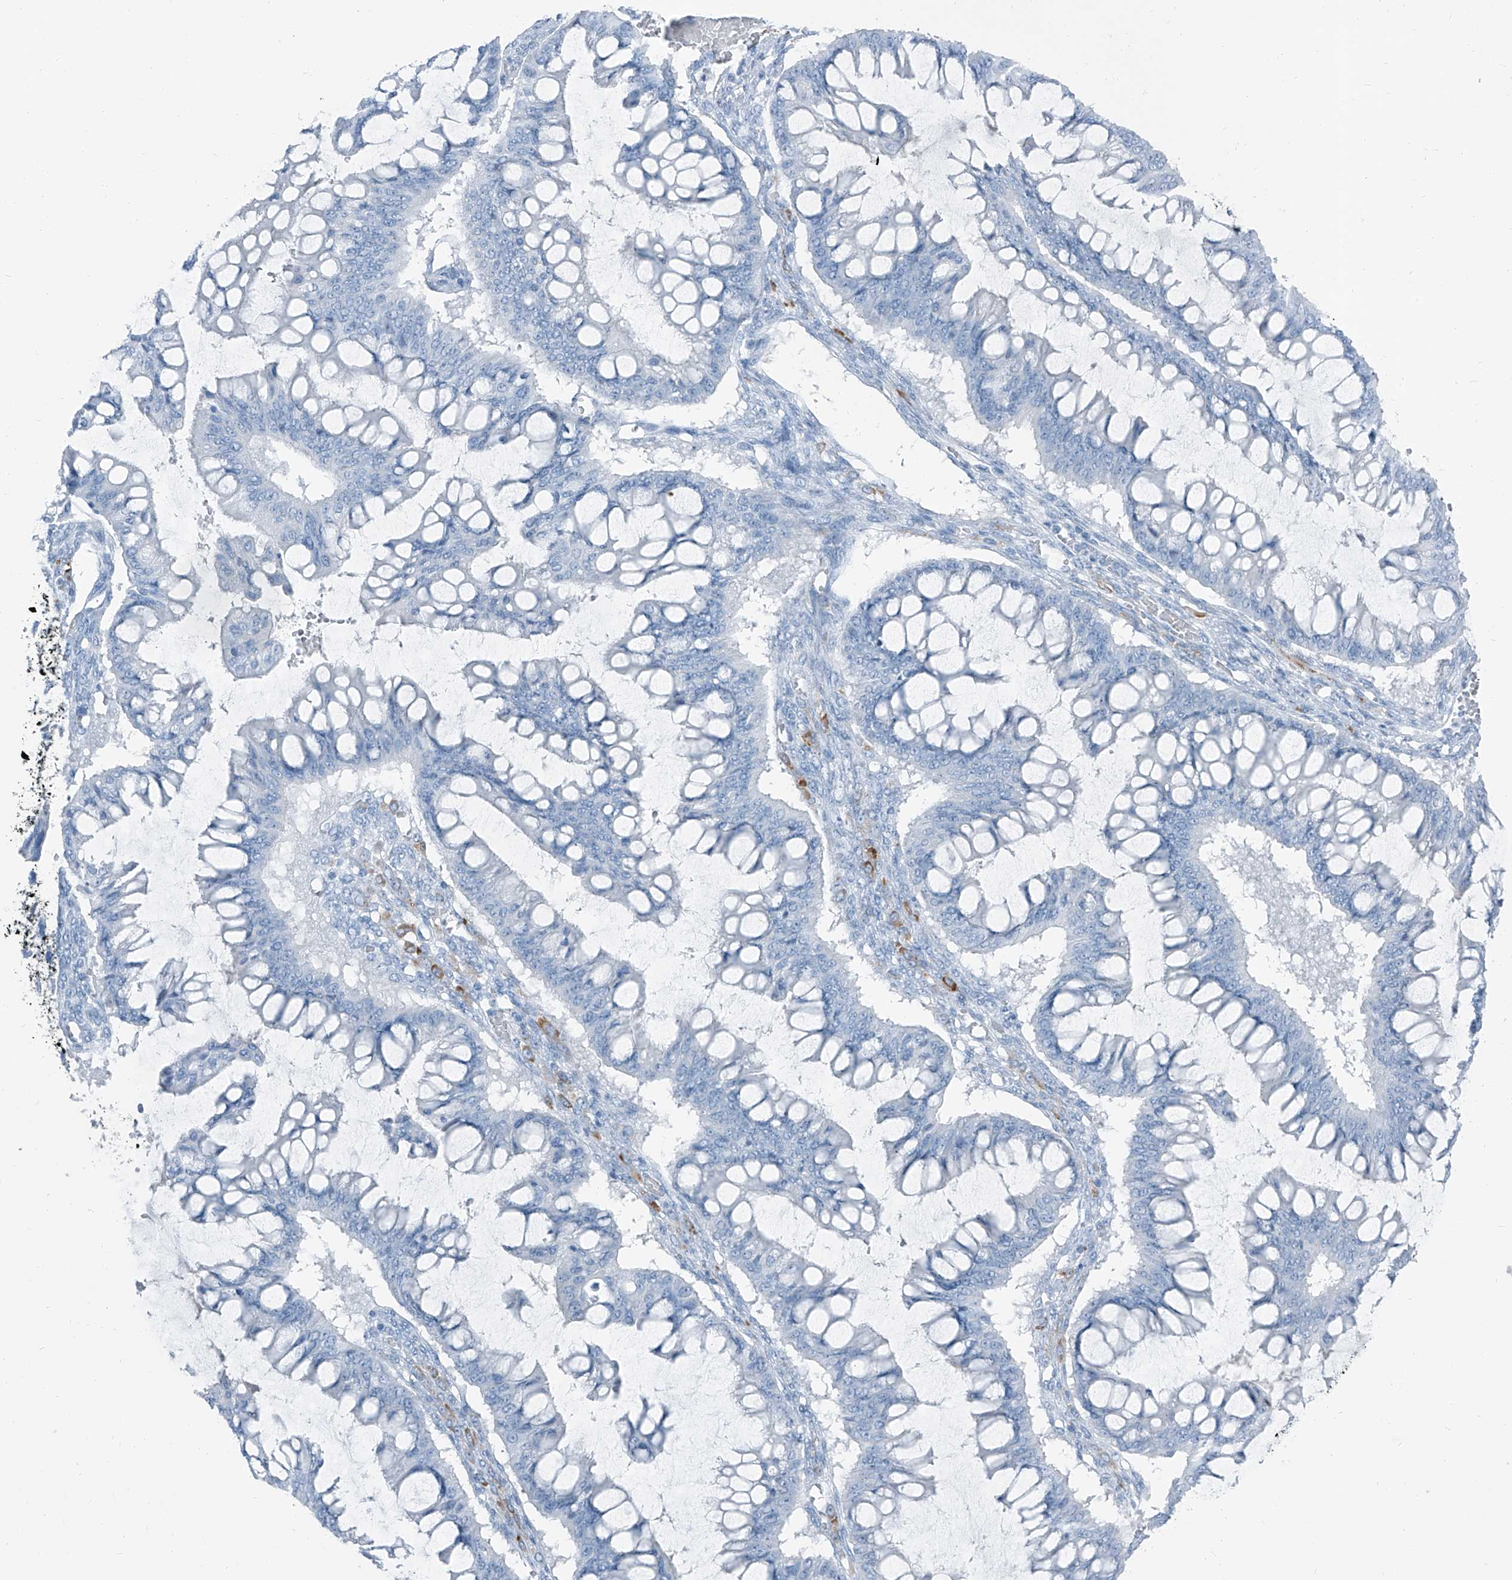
{"staining": {"intensity": "negative", "quantity": "none", "location": "none"}, "tissue": "ovarian cancer", "cell_type": "Tumor cells", "image_type": "cancer", "snomed": [{"axis": "morphology", "description": "Cystadenocarcinoma, mucinous, NOS"}, {"axis": "topography", "description": "Ovary"}], "caption": "A photomicrograph of human ovarian cancer is negative for staining in tumor cells.", "gene": "RGN", "patient": {"sex": "female", "age": 73}}